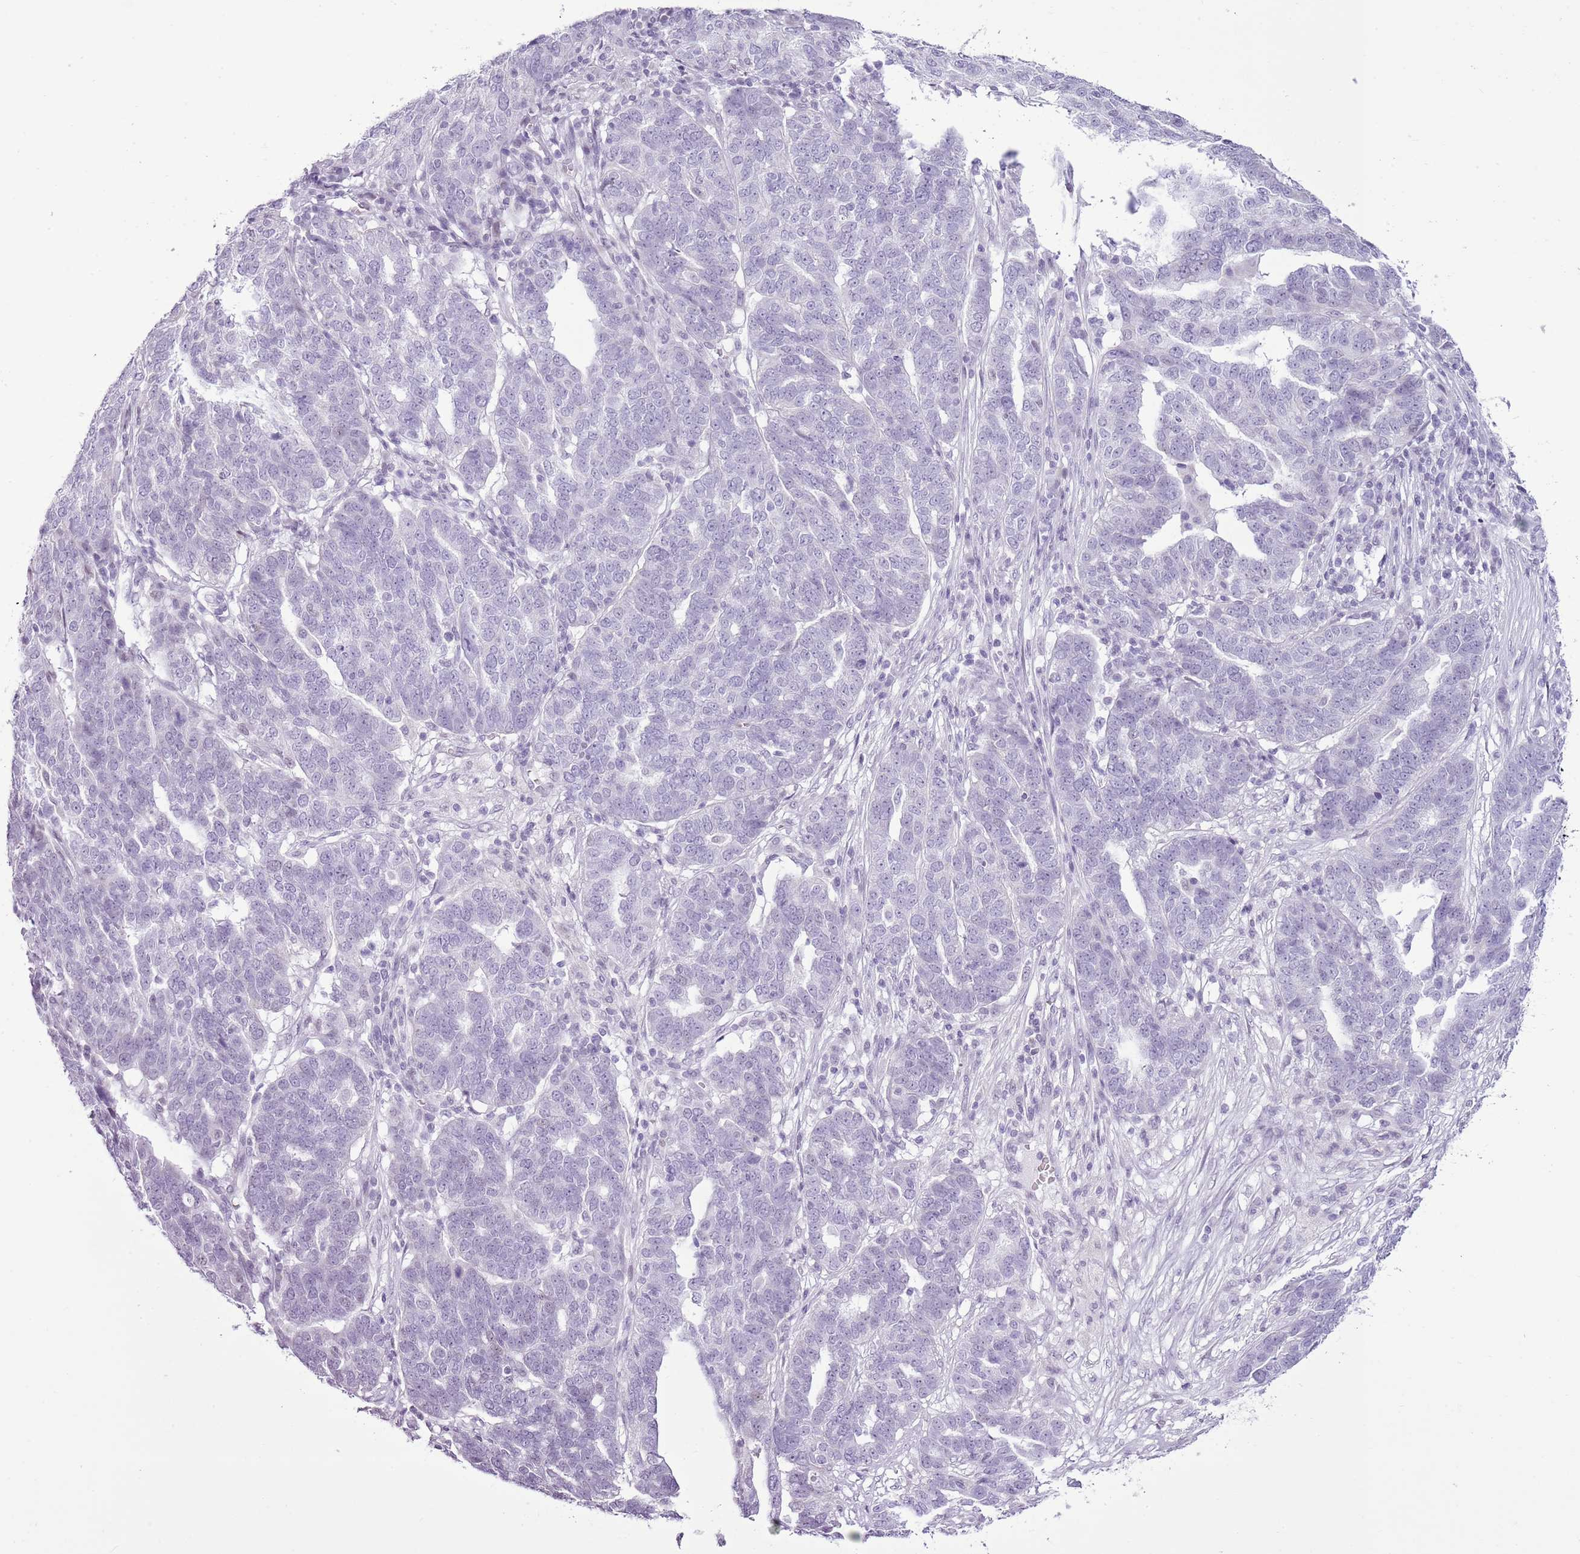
{"staining": {"intensity": "negative", "quantity": "none", "location": "none"}, "tissue": "ovarian cancer", "cell_type": "Tumor cells", "image_type": "cancer", "snomed": [{"axis": "morphology", "description": "Cystadenocarcinoma, serous, NOS"}, {"axis": "topography", "description": "Ovary"}], "caption": "Photomicrograph shows no protein expression in tumor cells of ovarian cancer tissue.", "gene": "RPL3L", "patient": {"sex": "female", "age": 59}}